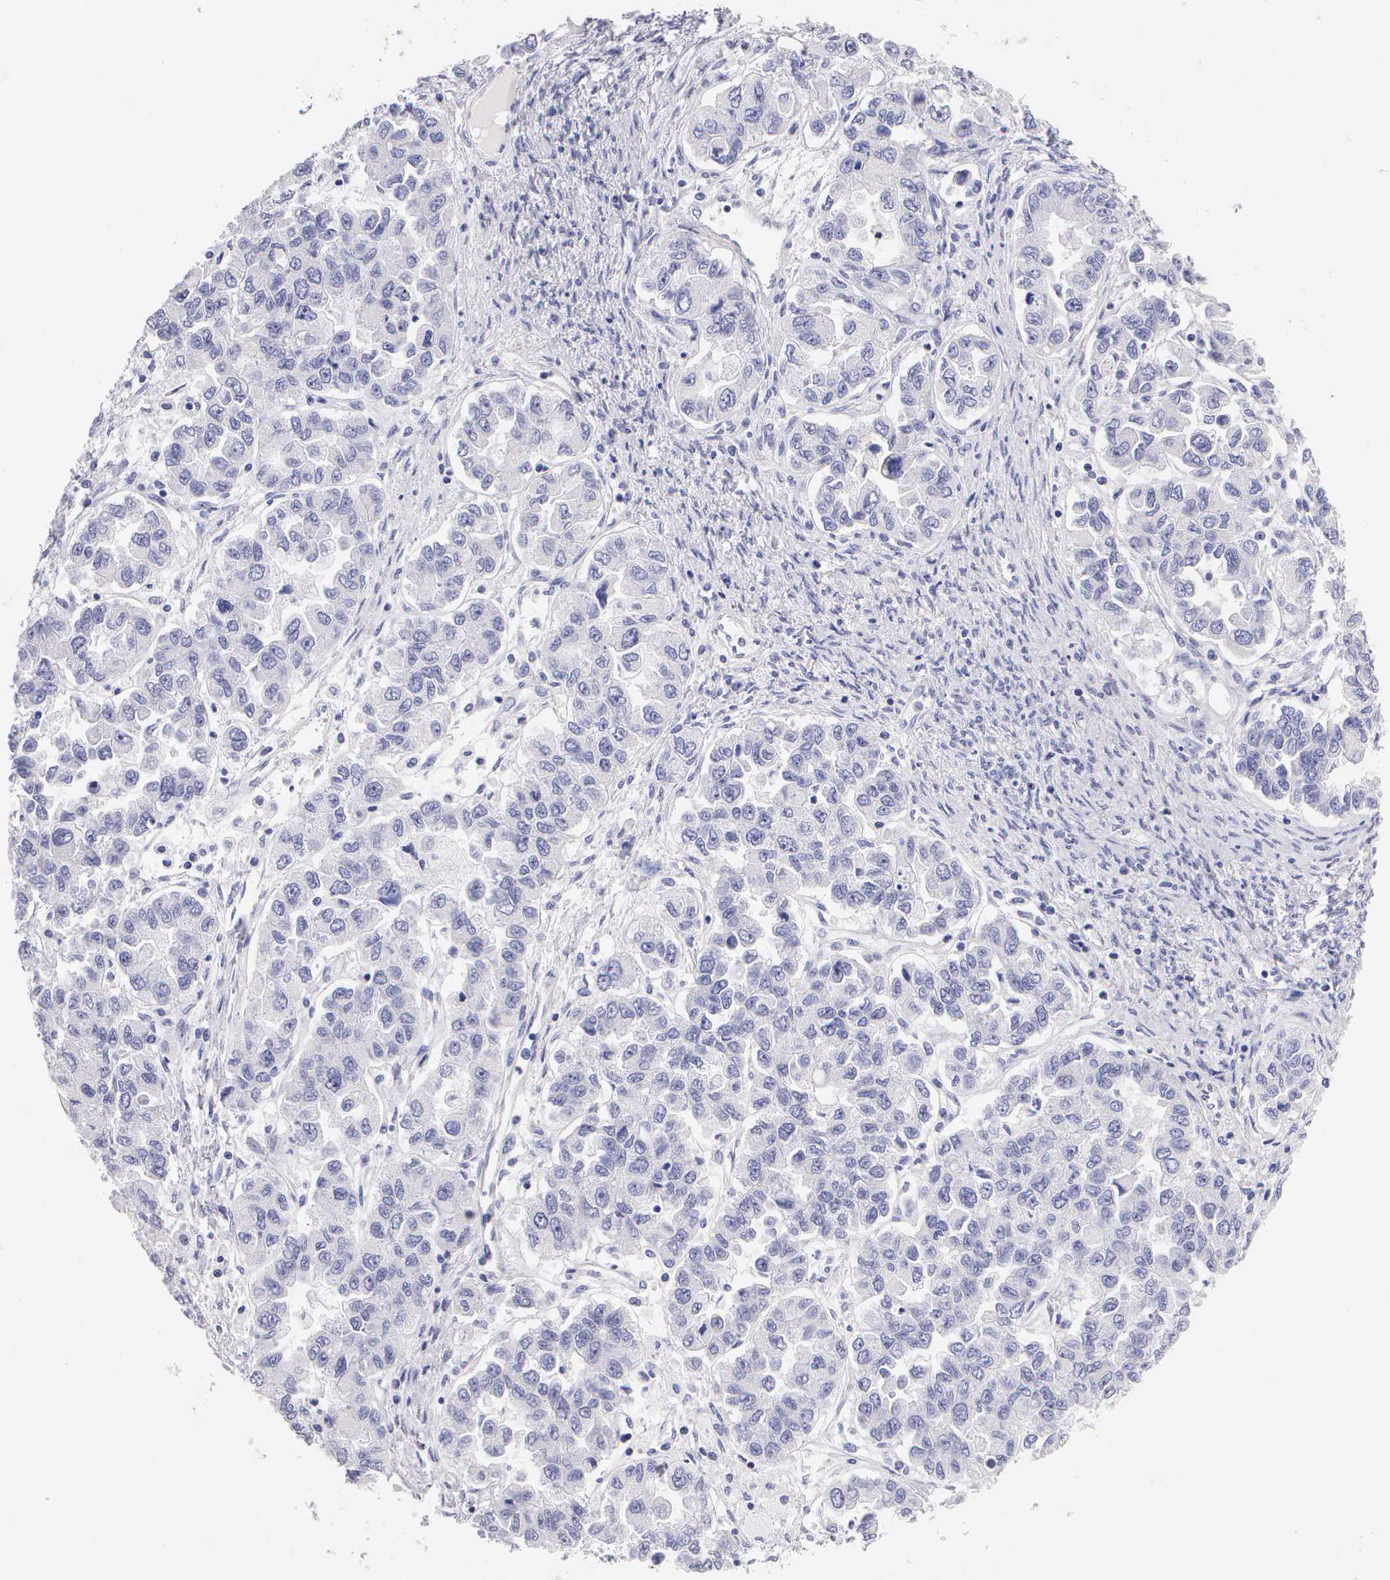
{"staining": {"intensity": "negative", "quantity": "none", "location": "none"}, "tissue": "ovarian cancer", "cell_type": "Tumor cells", "image_type": "cancer", "snomed": [{"axis": "morphology", "description": "Cystadenocarcinoma, serous, NOS"}, {"axis": "topography", "description": "Ovary"}], "caption": "Immunohistochemical staining of human ovarian cancer (serous cystadenocarcinoma) displays no significant expression in tumor cells.", "gene": "KRT17", "patient": {"sex": "female", "age": 84}}